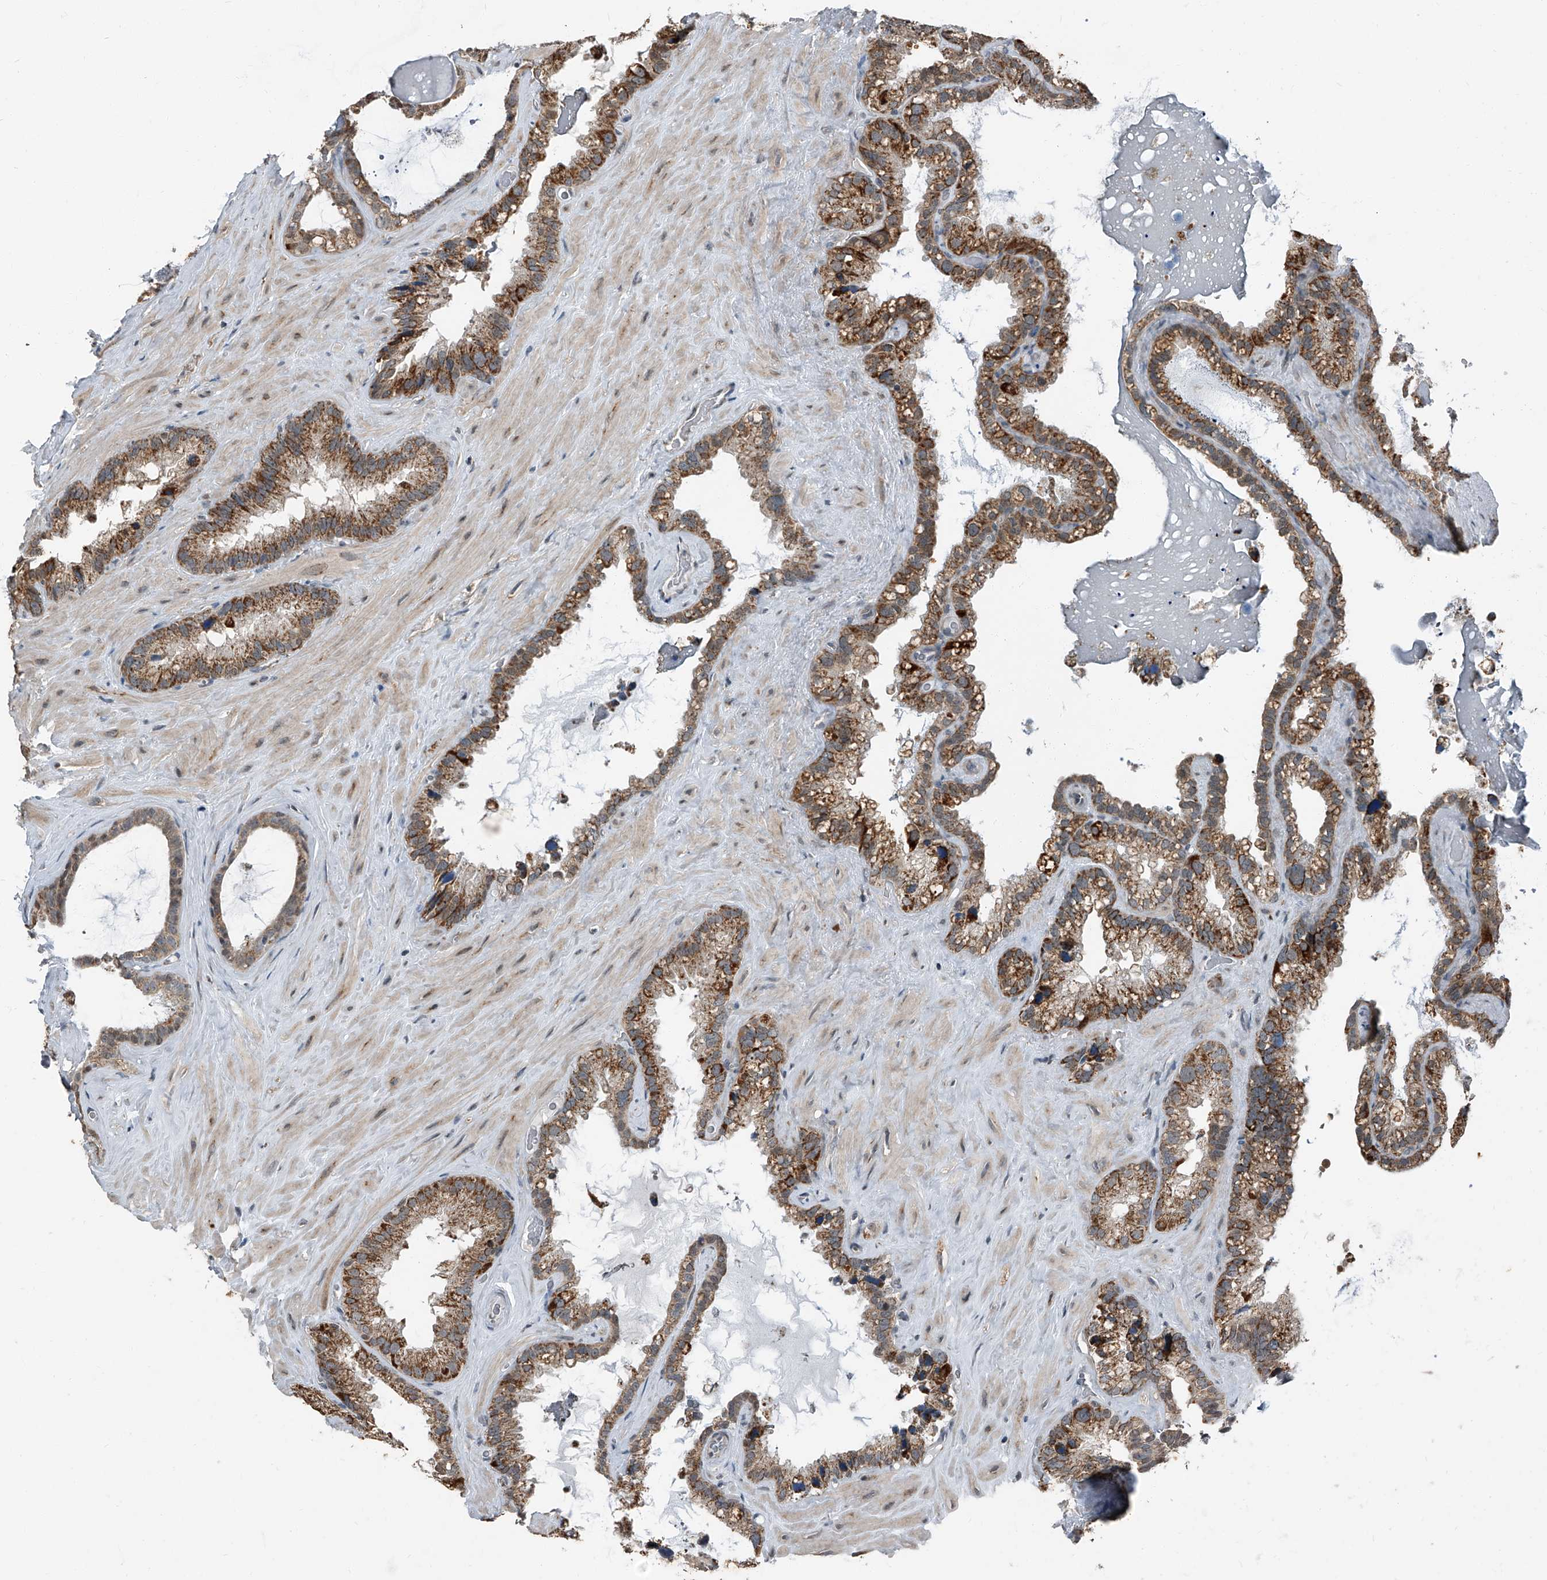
{"staining": {"intensity": "strong", "quantity": ">75%", "location": "cytoplasmic/membranous"}, "tissue": "seminal vesicle", "cell_type": "Glandular cells", "image_type": "normal", "snomed": [{"axis": "morphology", "description": "Normal tissue, NOS"}, {"axis": "topography", "description": "Prostate"}, {"axis": "topography", "description": "Seminal veicle"}], "caption": "Strong cytoplasmic/membranous staining for a protein is appreciated in approximately >75% of glandular cells of benign seminal vesicle using immunohistochemistry (IHC).", "gene": "CHRNA7", "patient": {"sex": "male", "age": 68}}